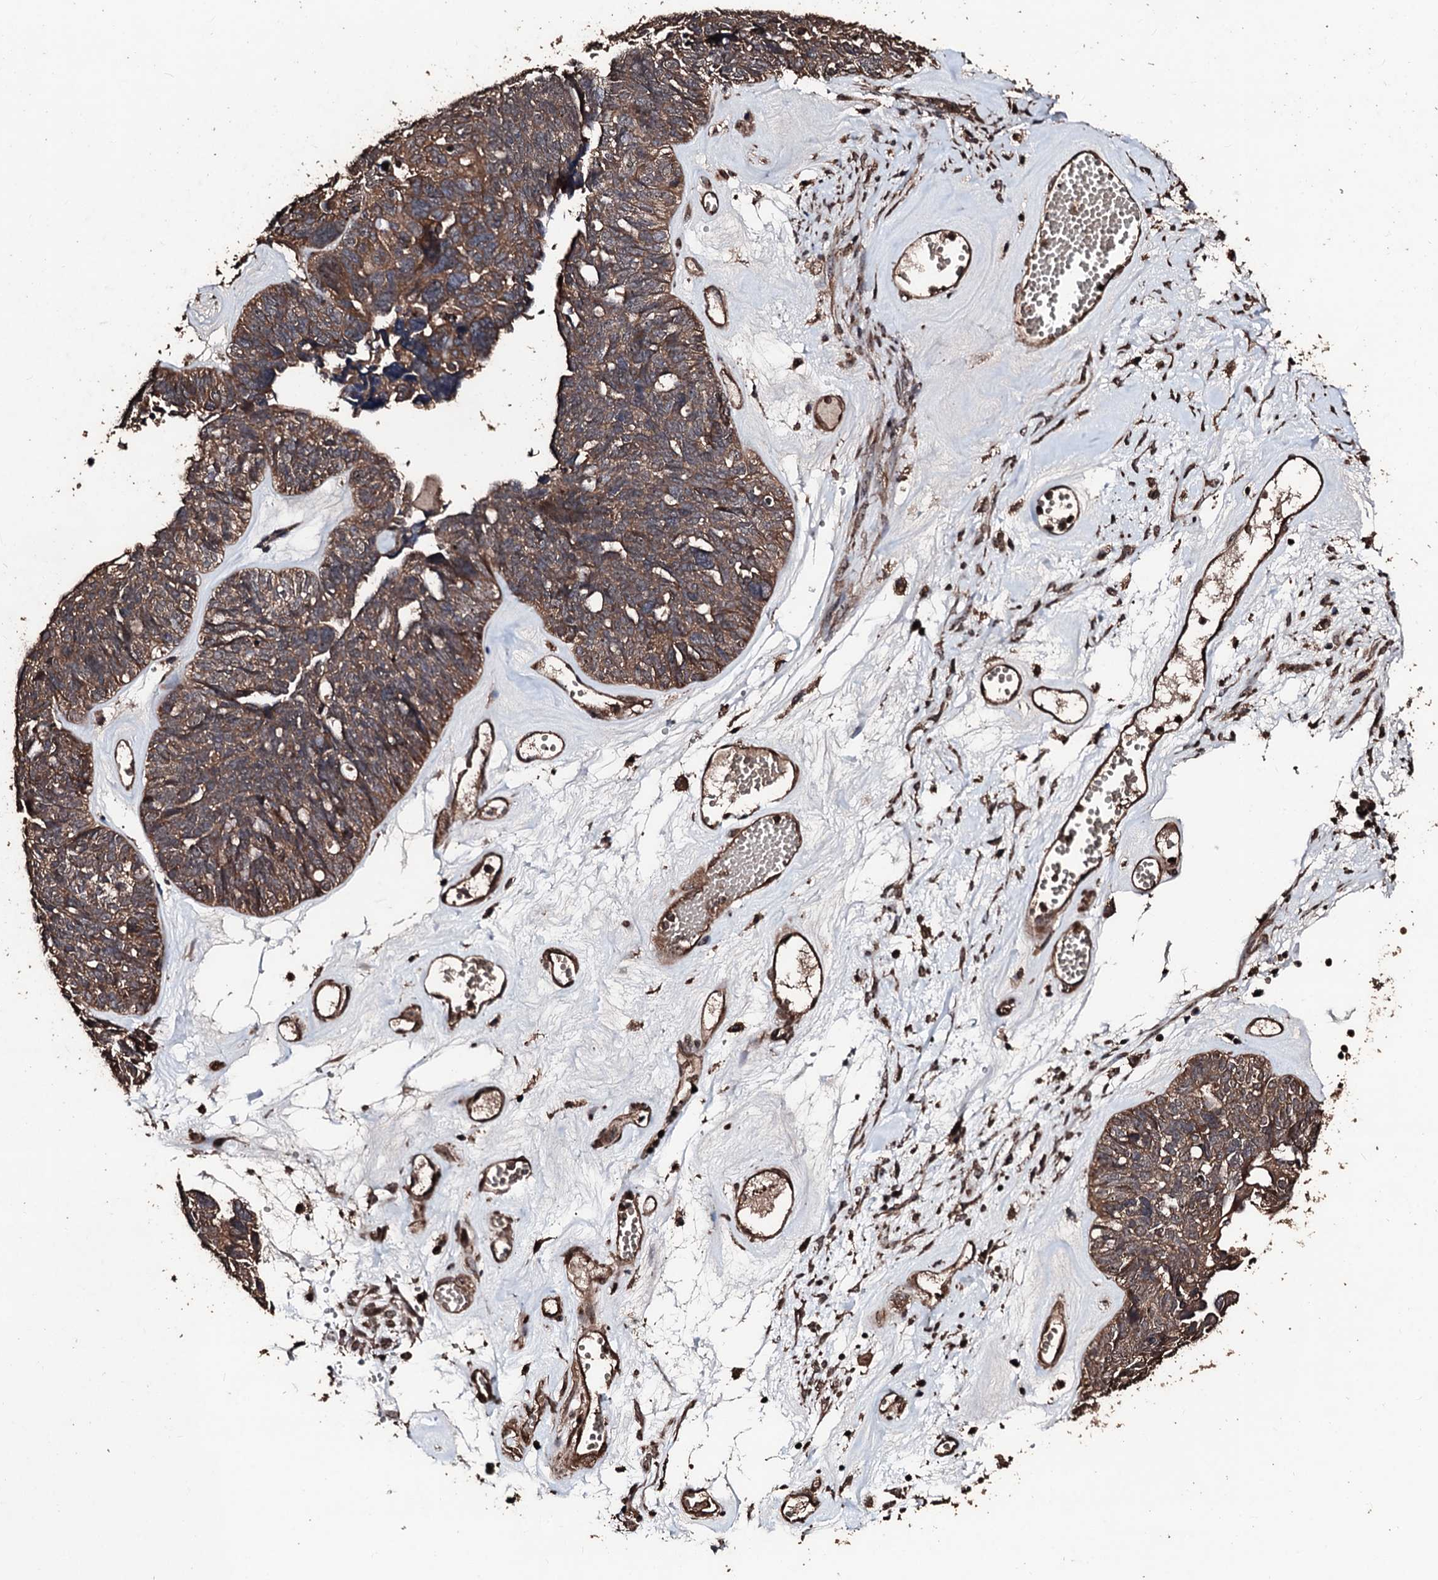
{"staining": {"intensity": "moderate", "quantity": ">75%", "location": "cytoplasmic/membranous"}, "tissue": "ovarian cancer", "cell_type": "Tumor cells", "image_type": "cancer", "snomed": [{"axis": "morphology", "description": "Cystadenocarcinoma, serous, NOS"}, {"axis": "topography", "description": "Ovary"}], "caption": "Ovarian cancer (serous cystadenocarcinoma) stained with a brown dye shows moderate cytoplasmic/membranous positive staining in approximately >75% of tumor cells.", "gene": "KIF18A", "patient": {"sex": "female", "age": 79}}